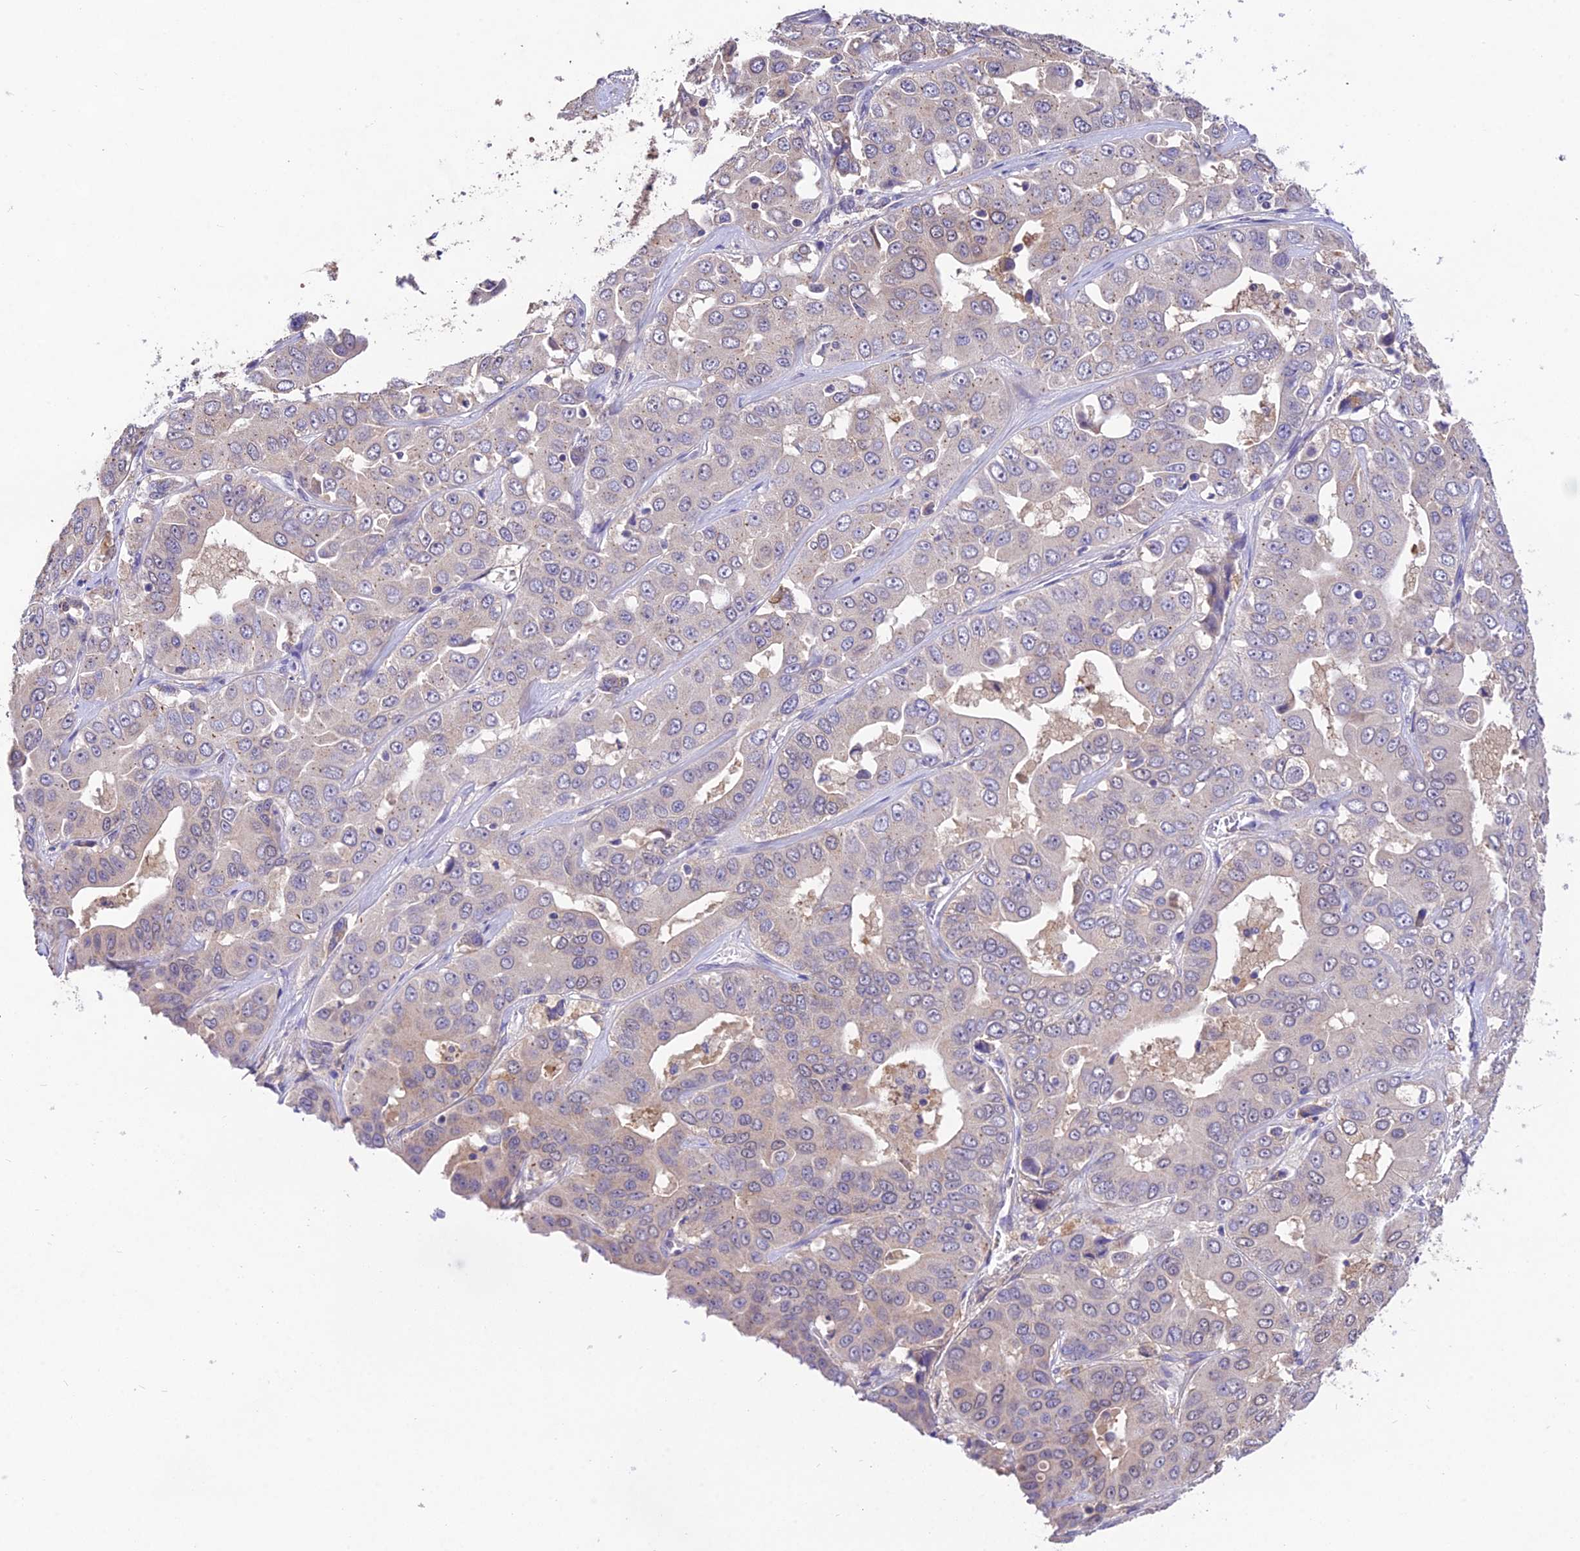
{"staining": {"intensity": "weak", "quantity": "<25%", "location": "cytoplasmic/membranous"}, "tissue": "liver cancer", "cell_type": "Tumor cells", "image_type": "cancer", "snomed": [{"axis": "morphology", "description": "Cholangiocarcinoma"}, {"axis": "topography", "description": "Liver"}], "caption": "Immunohistochemistry image of neoplastic tissue: liver cancer stained with DAB demonstrates no significant protein staining in tumor cells.", "gene": "PGK1", "patient": {"sex": "female", "age": 52}}